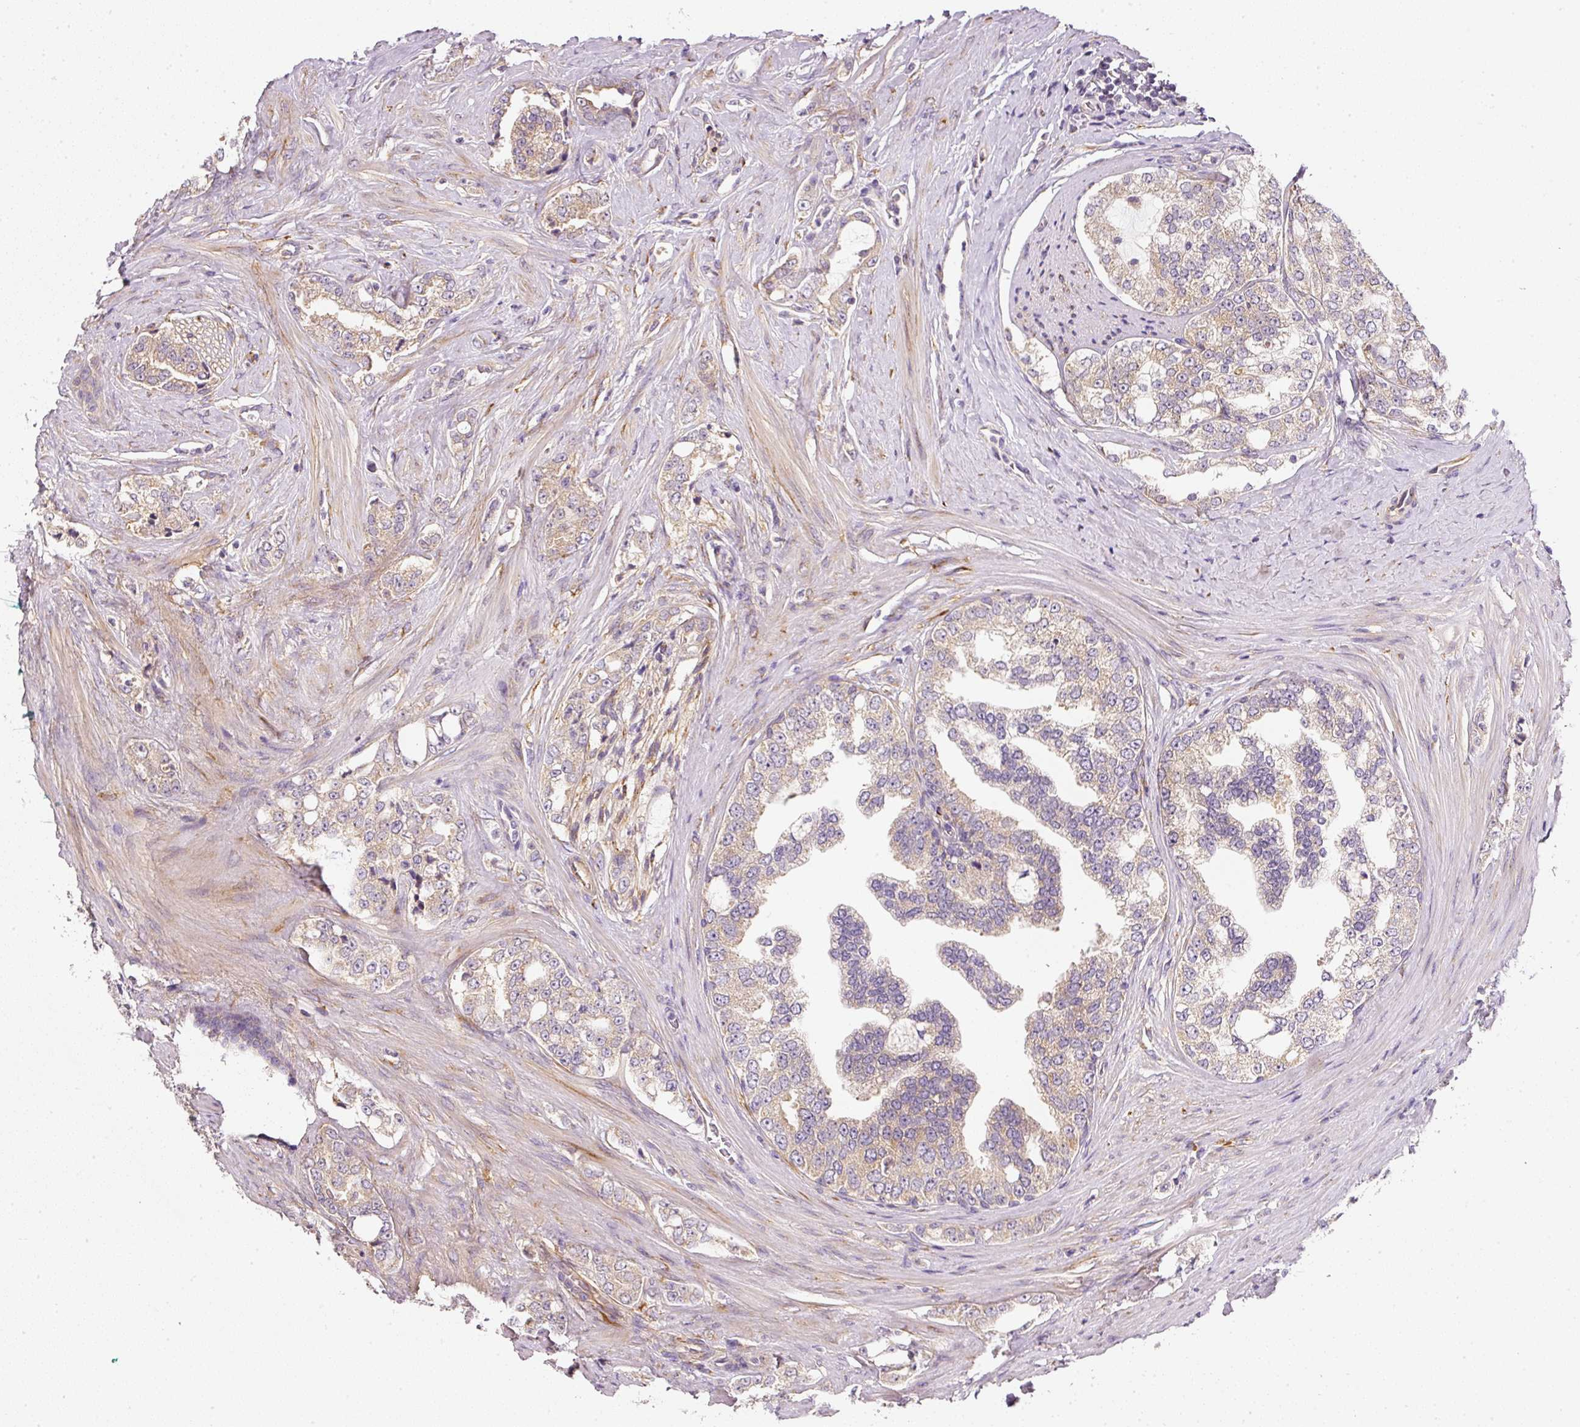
{"staining": {"intensity": "weak", "quantity": ">75%", "location": "cytoplasmic/membranous"}, "tissue": "prostate cancer", "cell_type": "Tumor cells", "image_type": "cancer", "snomed": [{"axis": "morphology", "description": "Adenocarcinoma, High grade"}, {"axis": "topography", "description": "Prostate"}], "caption": "The histopathology image reveals staining of adenocarcinoma (high-grade) (prostate), revealing weak cytoplasmic/membranous protein staining (brown color) within tumor cells.", "gene": "RNF167", "patient": {"sex": "male", "age": 64}}